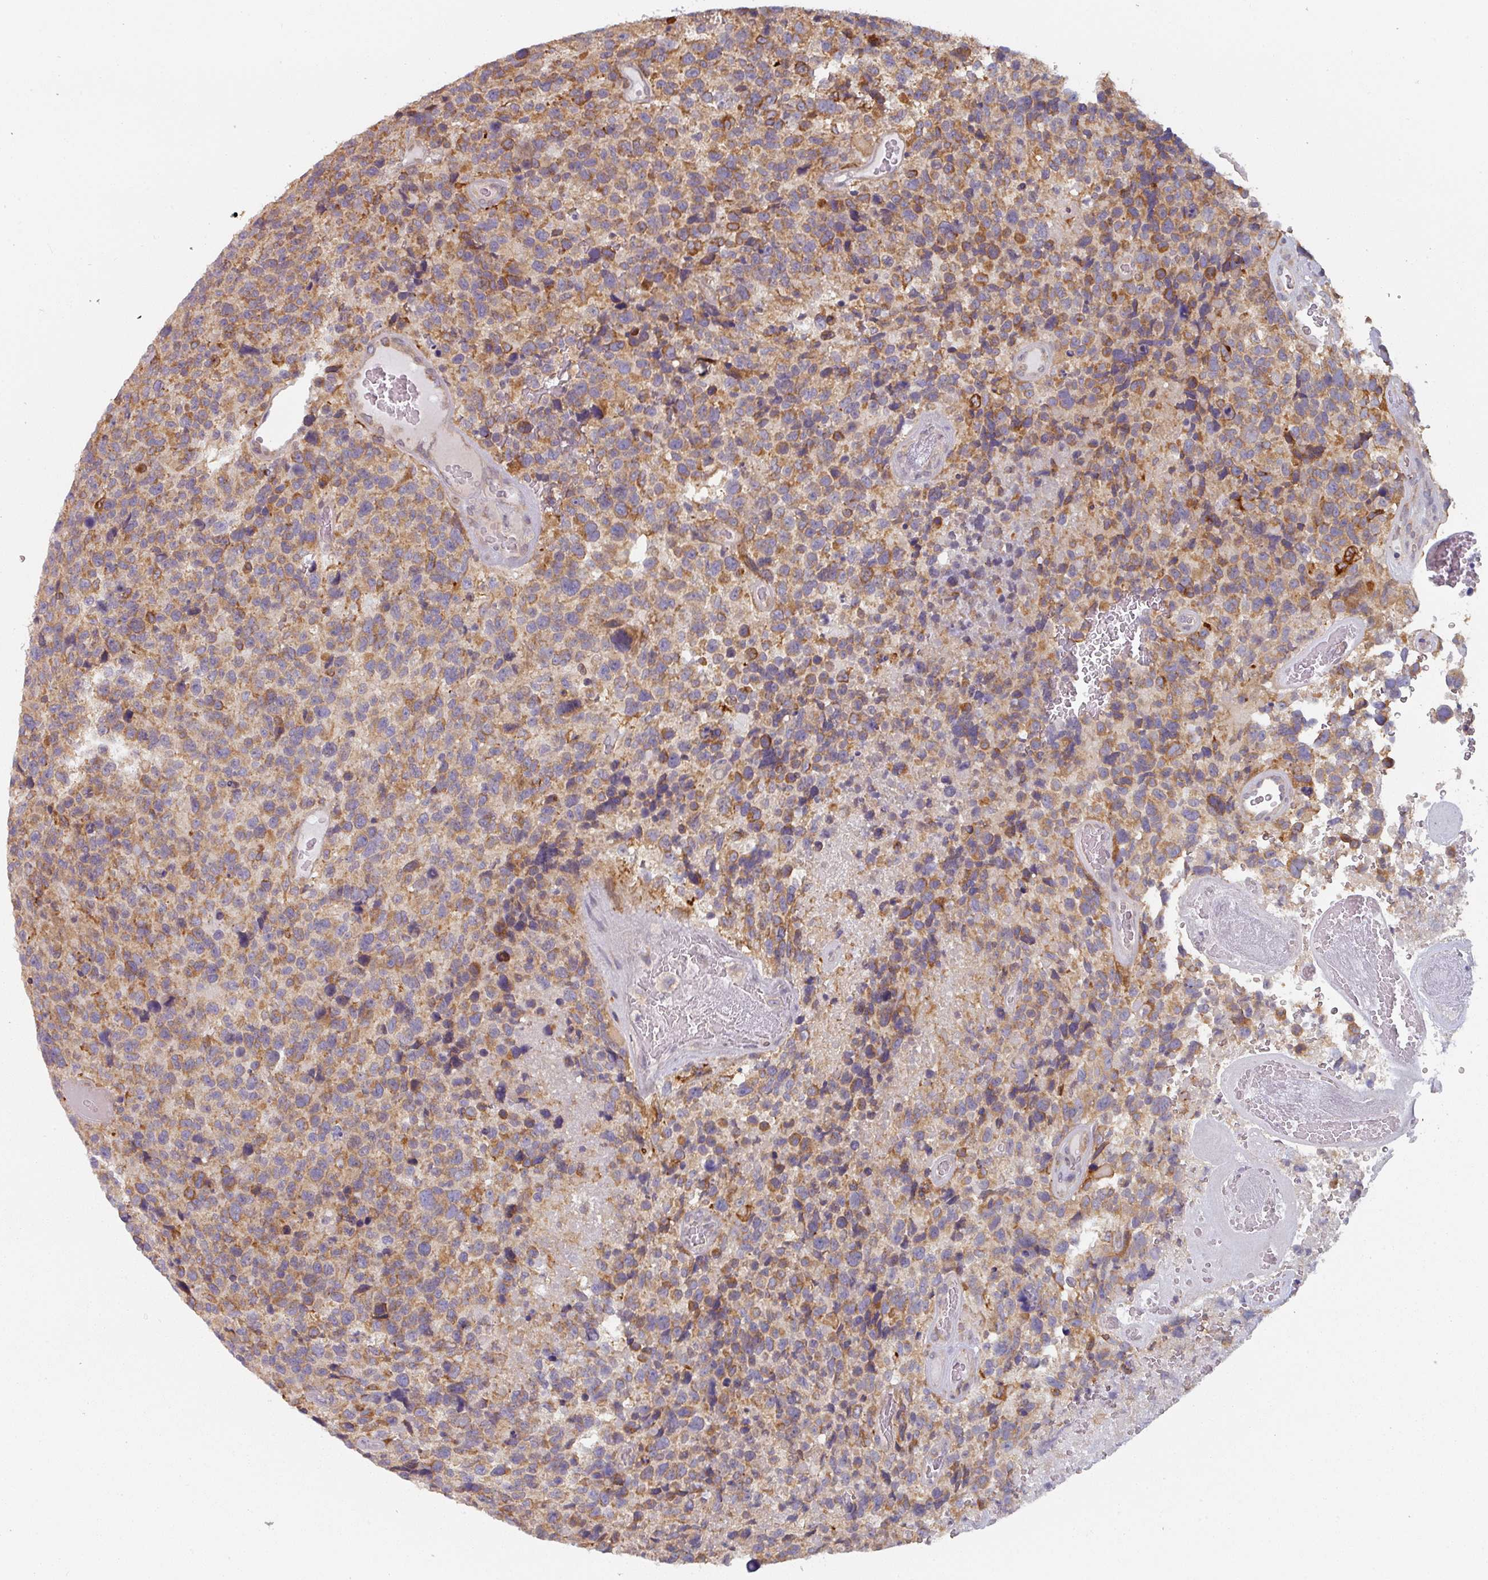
{"staining": {"intensity": "moderate", "quantity": ">75%", "location": "cytoplasmic/membranous"}, "tissue": "glioma", "cell_type": "Tumor cells", "image_type": "cancer", "snomed": [{"axis": "morphology", "description": "Glioma, malignant, High grade"}, {"axis": "topography", "description": "Brain"}], "caption": "Moderate cytoplasmic/membranous staining is seen in approximately >75% of tumor cells in malignant glioma (high-grade).", "gene": "TAPT1", "patient": {"sex": "male", "age": 69}}